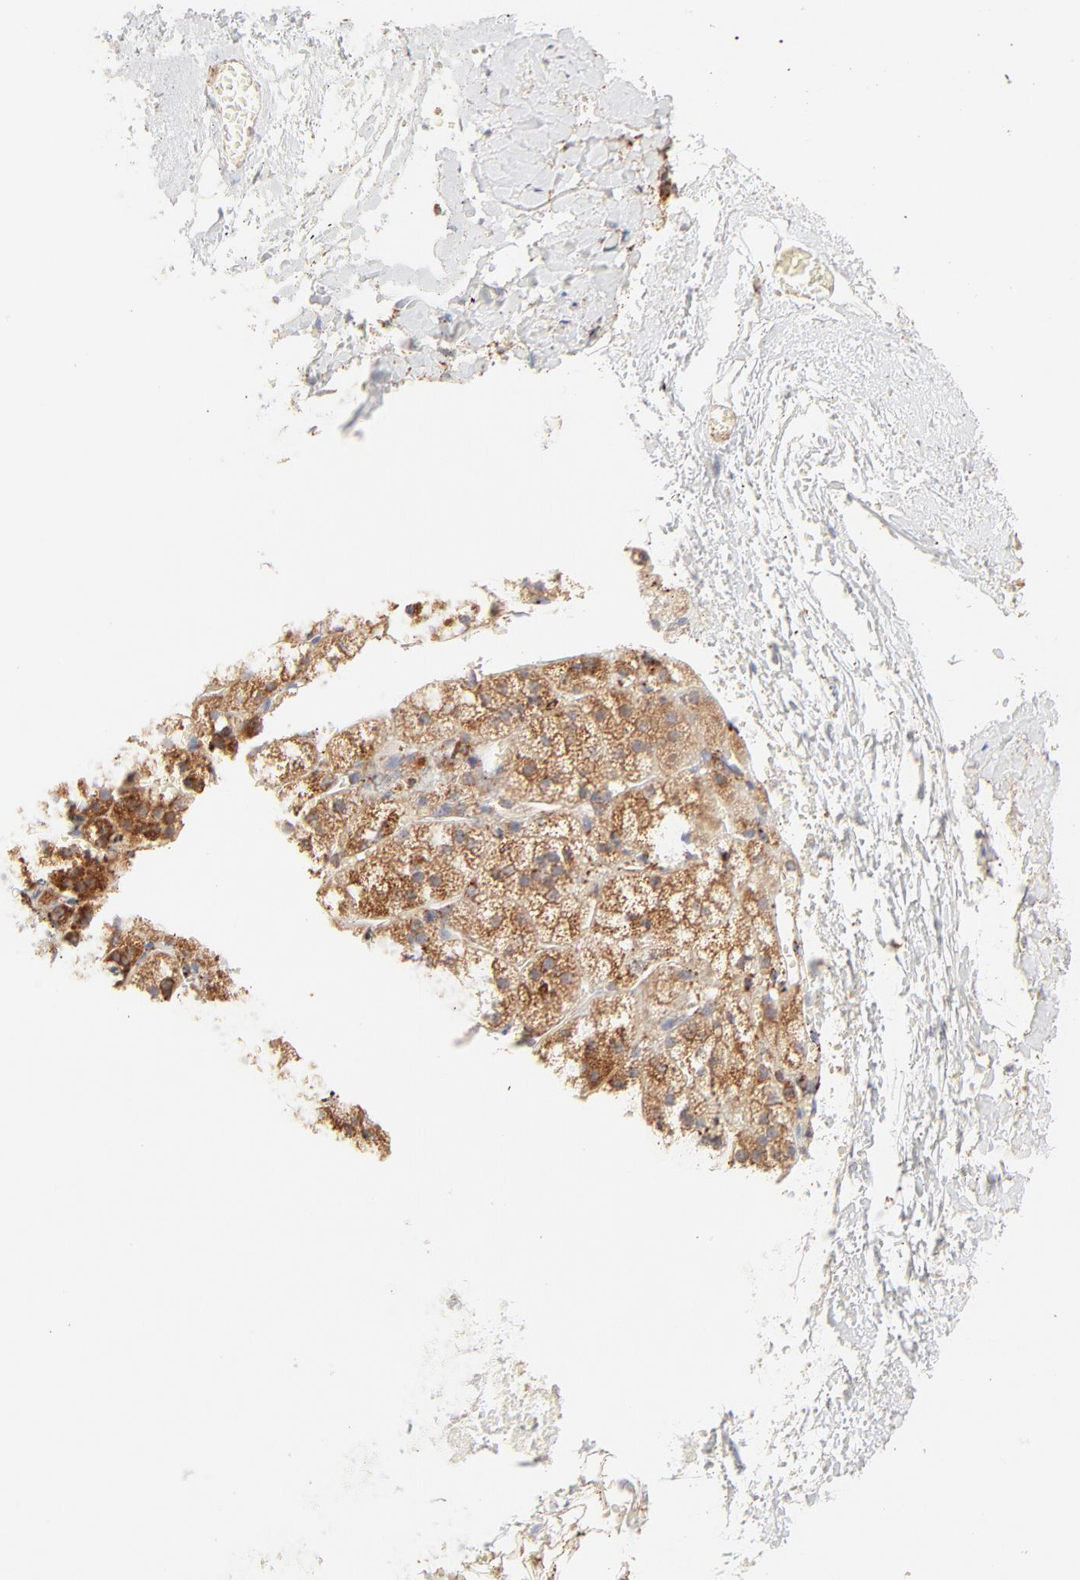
{"staining": {"intensity": "moderate", "quantity": ">75%", "location": "cytoplasmic/membranous"}, "tissue": "adrenal gland", "cell_type": "Glandular cells", "image_type": "normal", "snomed": [{"axis": "morphology", "description": "Normal tissue, NOS"}, {"axis": "topography", "description": "Adrenal gland"}], "caption": "Immunohistochemical staining of unremarkable adrenal gland shows moderate cytoplasmic/membranous protein expression in about >75% of glandular cells.", "gene": "PARP12", "patient": {"sex": "female", "age": 44}}